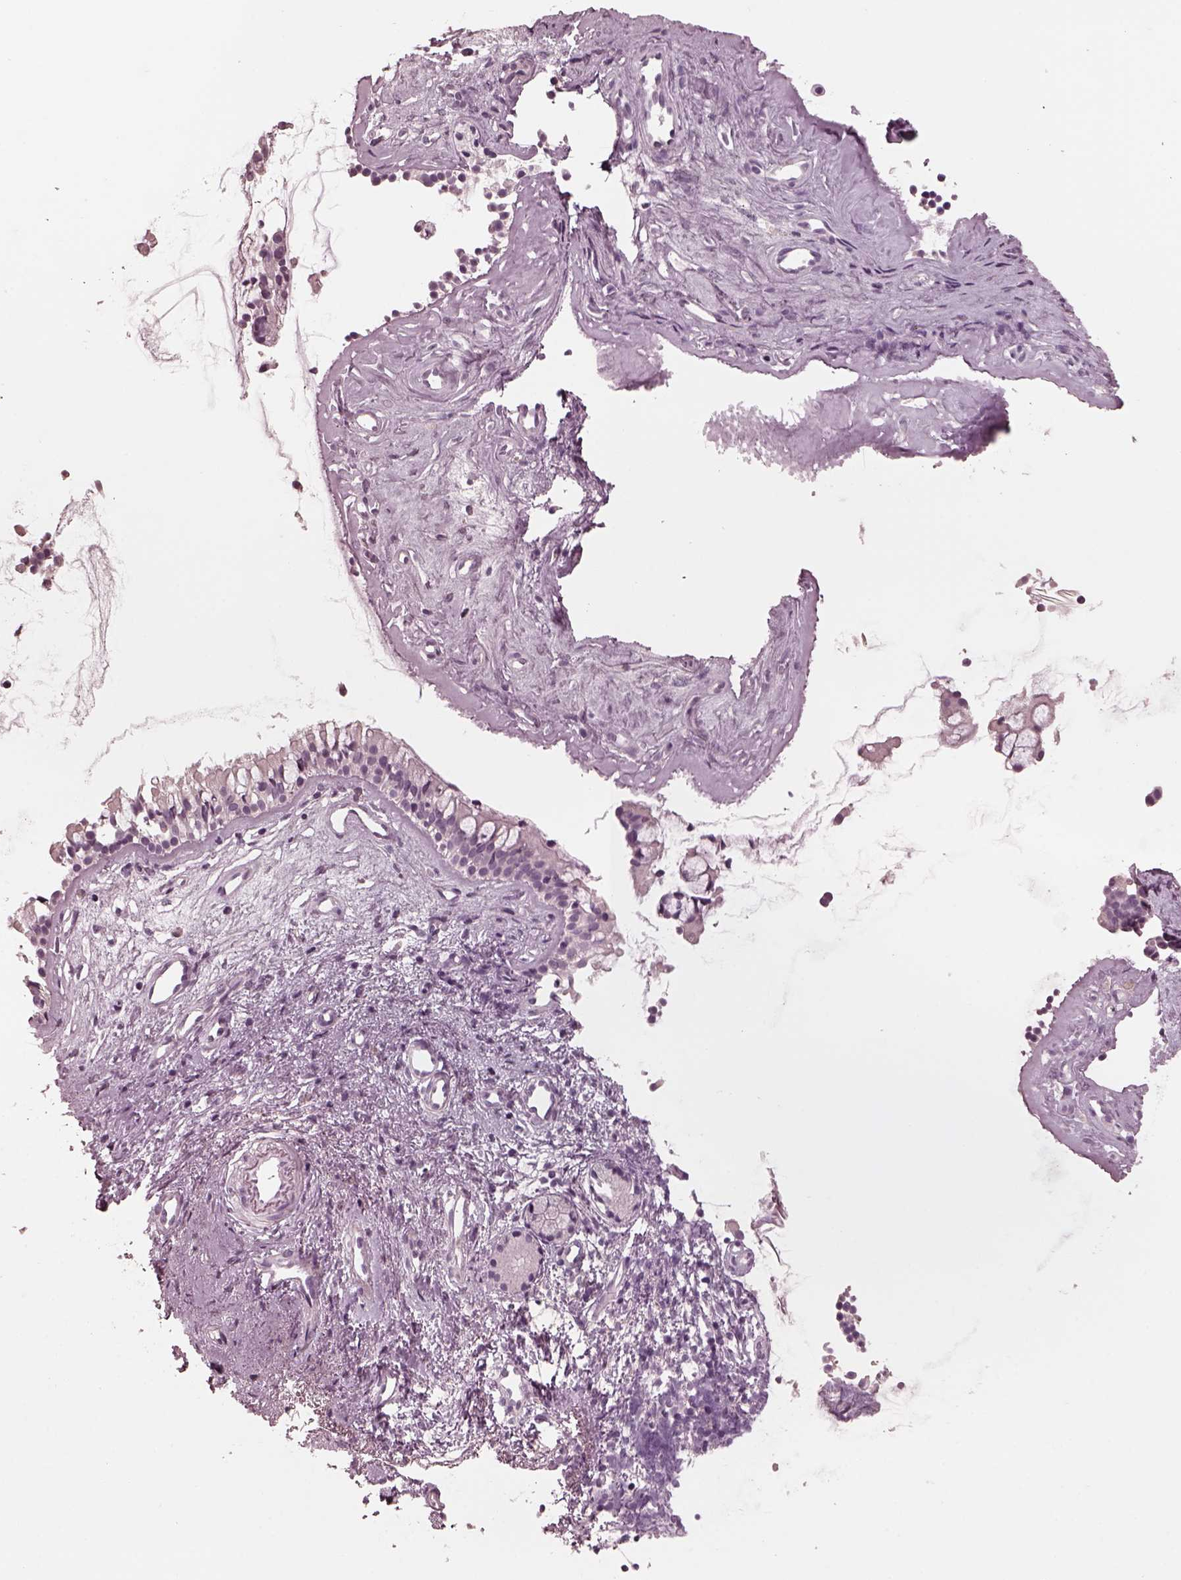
{"staining": {"intensity": "negative", "quantity": "none", "location": "none"}, "tissue": "nasopharynx", "cell_type": "Respiratory epithelial cells", "image_type": "normal", "snomed": [{"axis": "morphology", "description": "Normal tissue, NOS"}, {"axis": "topography", "description": "Nasopharynx"}], "caption": "IHC of normal nasopharynx shows no staining in respiratory epithelial cells. (Immunohistochemistry, brightfield microscopy, high magnification).", "gene": "CGA", "patient": {"sex": "female", "age": 52}}